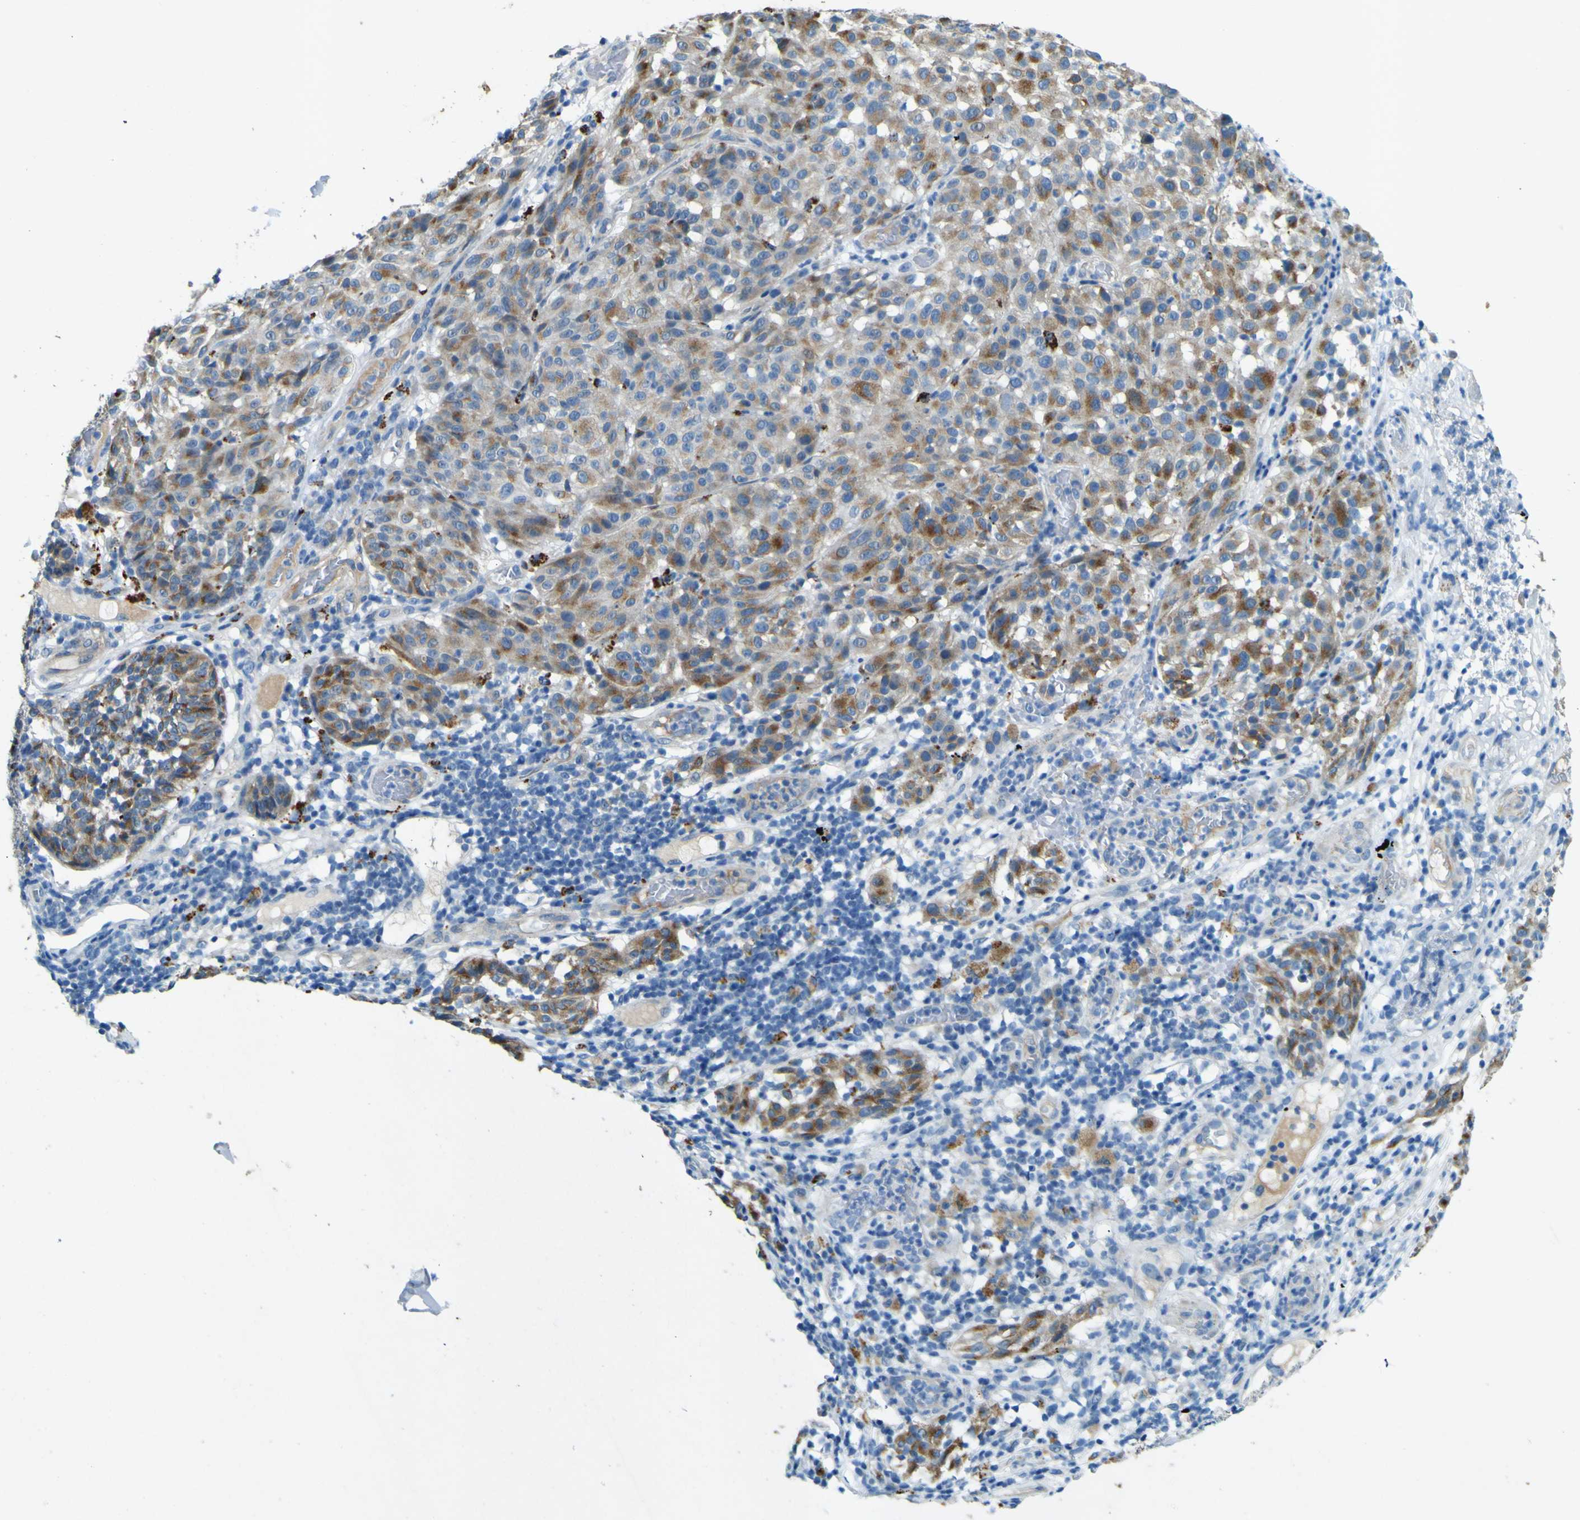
{"staining": {"intensity": "moderate", "quantity": "25%-75%", "location": "cytoplasmic/membranous"}, "tissue": "melanoma", "cell_type": "Tumor cells", "image_type": "cancer", "snomed": [{"axis": "morphology", "description": "Malignant melanoma, NOS"}, {"axis": "topography", "description": "Skin"}], "caption": "IHC photomicrograph of human malignant melanoma stained for a protein (brown), which demonstrates medium levels of moderate cytoplasmic/membranous staining in about 25%-75% of tumor cells.", "gene": "PDE9A", "patient": {"sex": "female", "age": 46}}